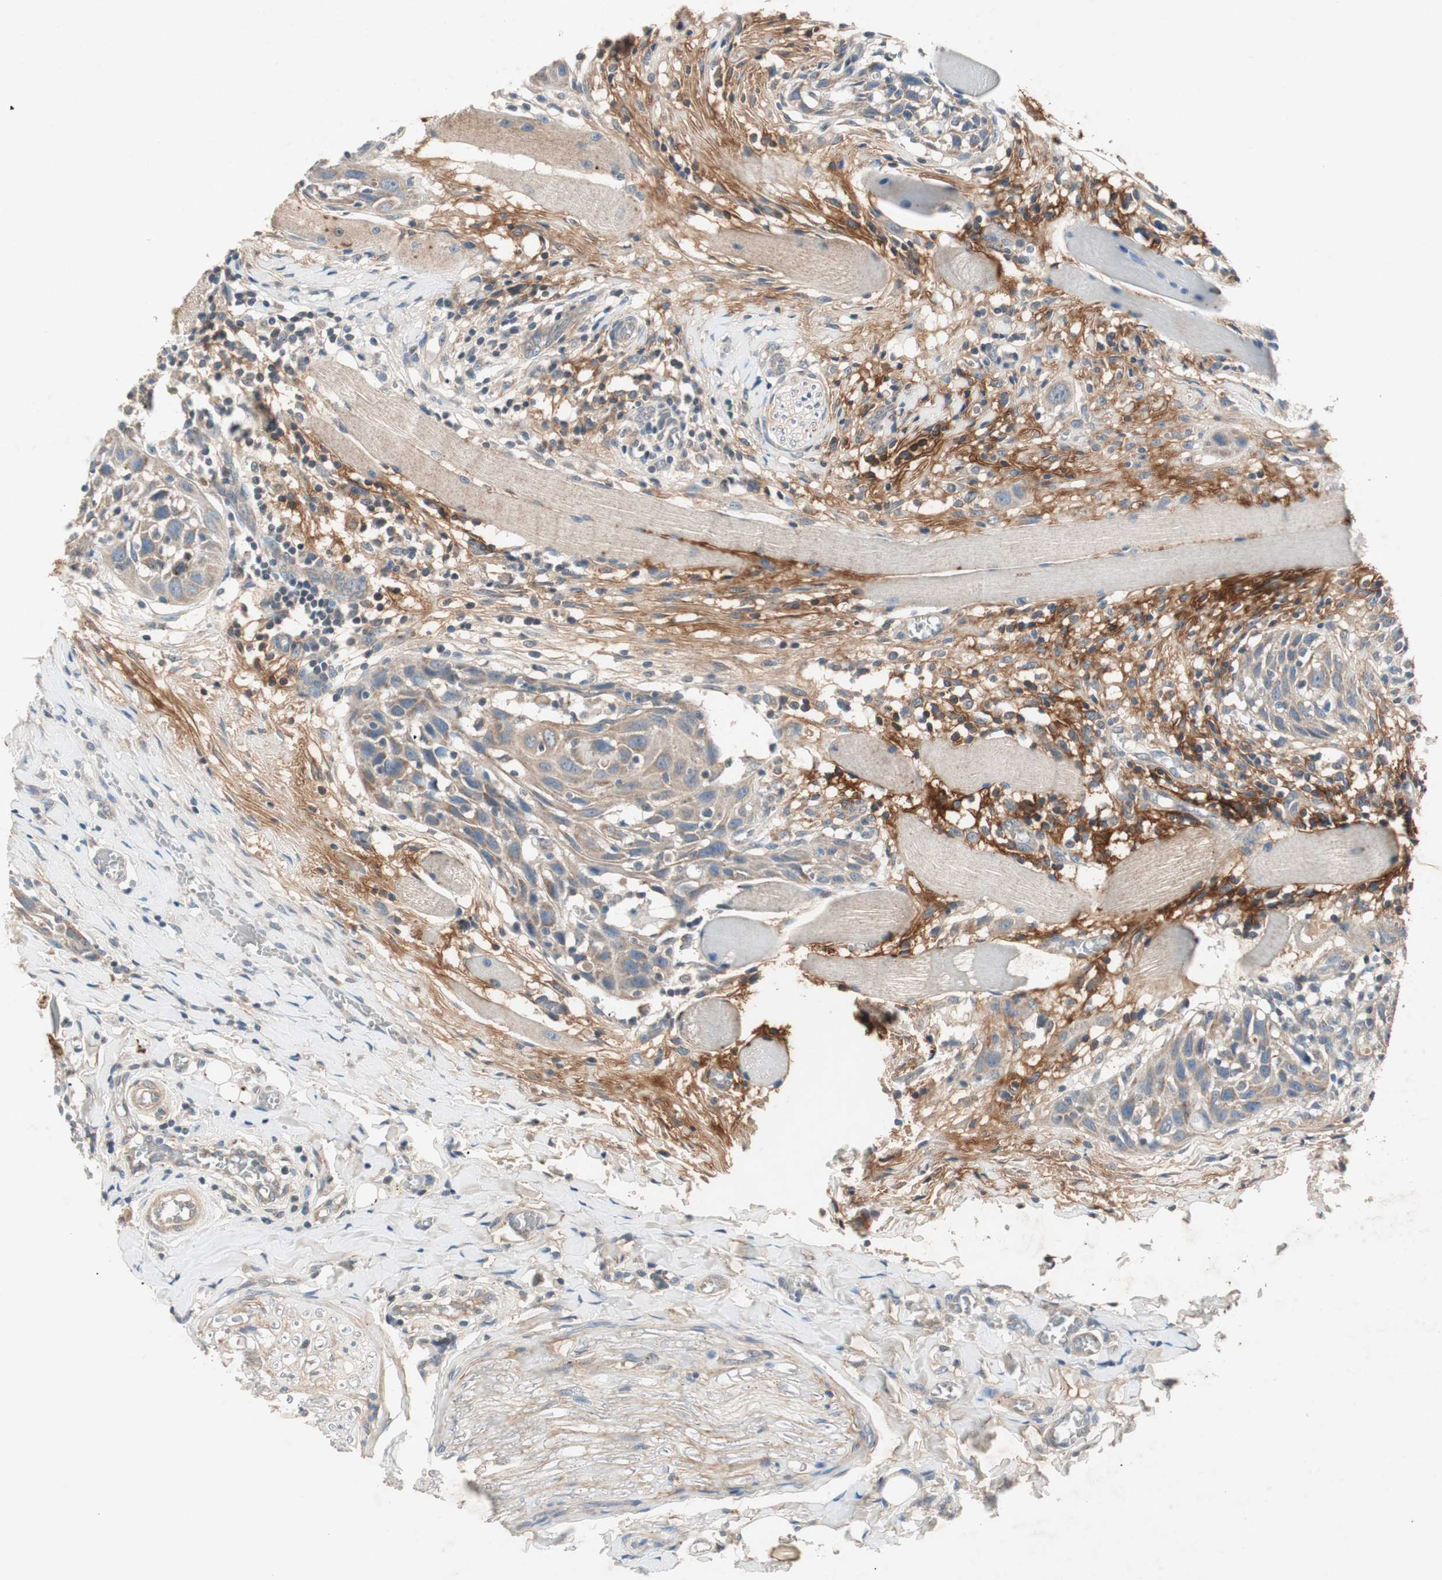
{"staining": {"intensity": "weak", "quantity": ">75%", "location": "cytoplasmic/membranous"}, "tissue": "head and neck cancer", "cell_type": "Tumor cells", "image_type": "cancer", "snomed": [{"axis": "morphology", "description": "Normal tissue, NOS"}, {"axis": "morphology", "description": "Squamous cell carcinoma, NOS"}, {"axis": "topography", "description": "Oral tissue"}, {"axis": "topography", "description": "Head-Neck"}], "caption": "Immunohistochemical staining of human head and neck cancer (squamous cell carcinoma) shows low levels of weak cytoplasmic/membranous protein staining in about >75% of tumor cells. The staining was performed using DAB (3,3'-diaminobenzidine), with brown indicating positive protein expression. Nuclei are stained blue with hematoxylin.", "gene": "HPN", "patient": {"sex": "female", "age": 50}}